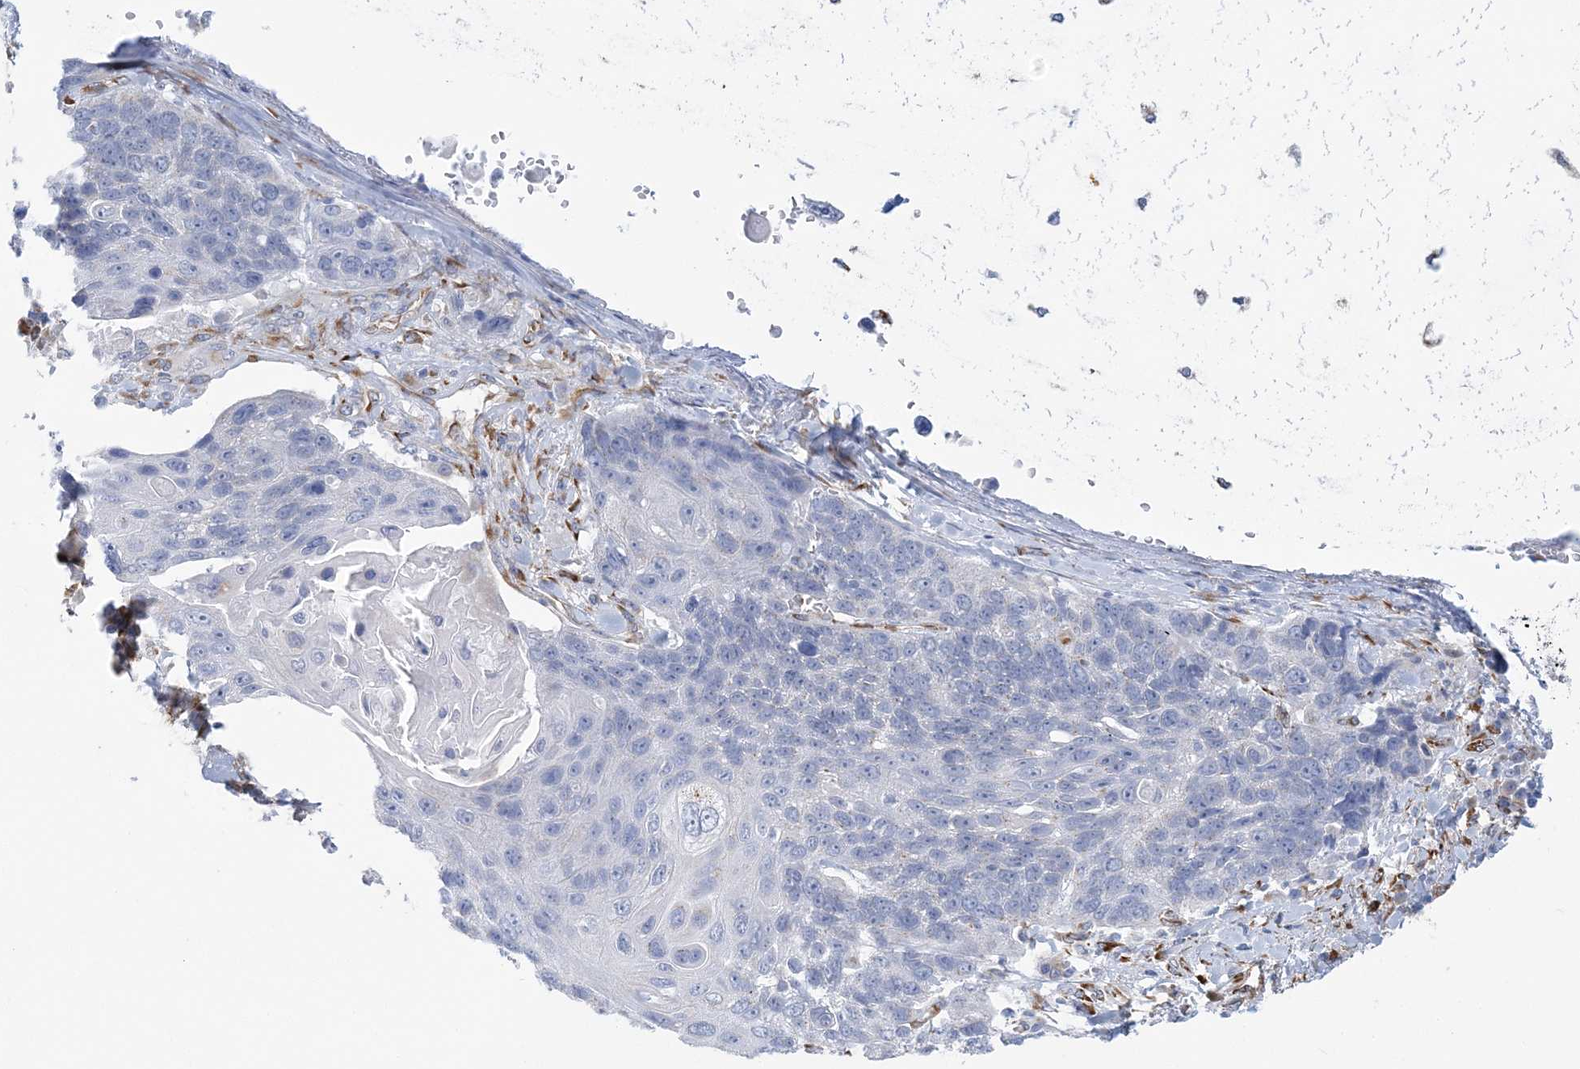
{"staining": {"intensity": "negative", "quantity": "none", "location": "none"}, "tissue": "lung cancer", "cell_type": "Tumor cells", "image_type": "cancer", "snomed": [{"axis": "morphology", "description": "Squamous cell carcinoma, NOS"}, {"axis": "topography", "description": "Lung"}], "caption": "Immunohistochemistry (IHC) image of lung cancer stained for a protein (brown), which demonstrates no expression in tumor cells.", "gene": "PLEKHG4B", "patient": {"sex": "male", "age": 66}}